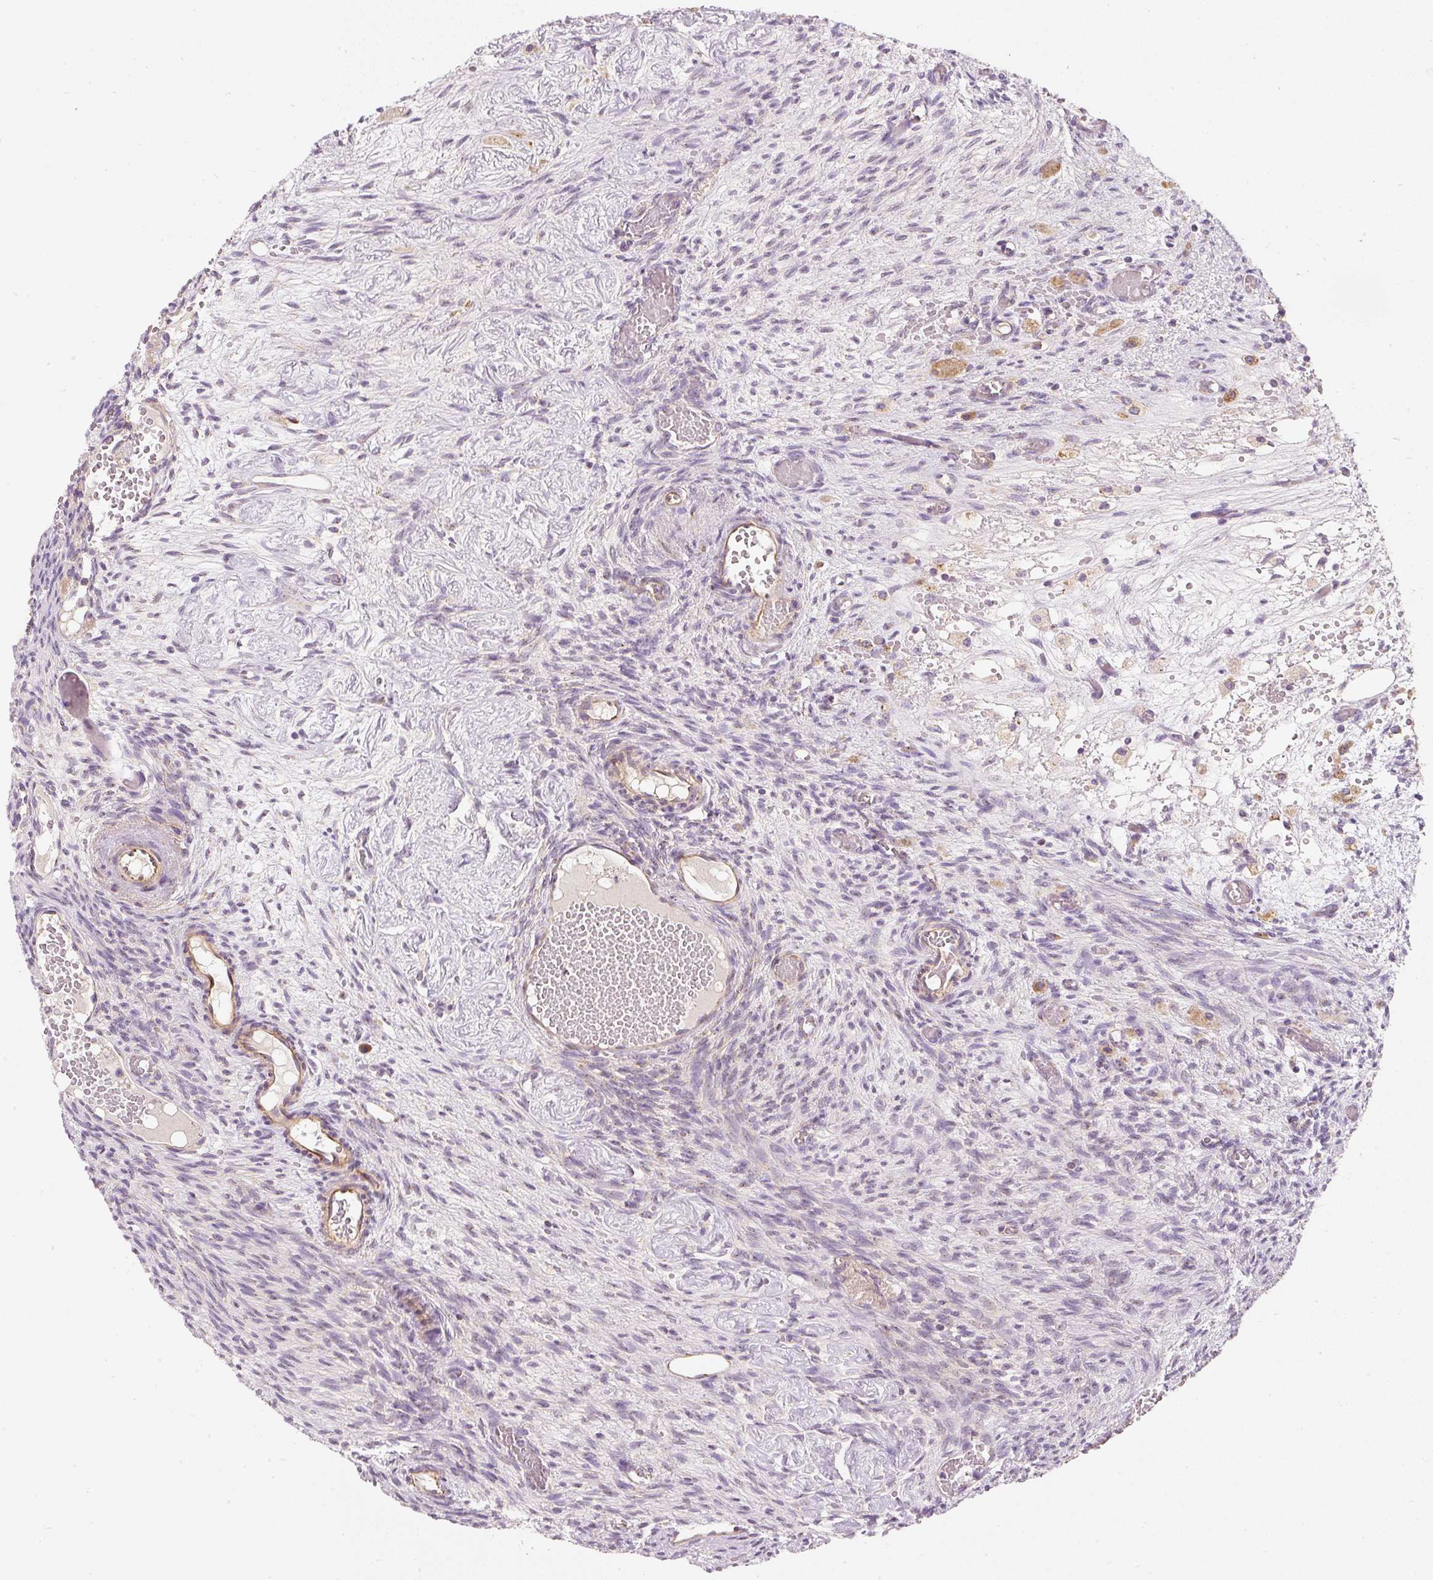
{"staining": {"intensity": "weak", "quantity": ">75%", "location": "cytoplasmic/membranous"}, "tissue": "ovary", "cell_type": "Follicle cells", "image_type": "normal", "snomed": [{"axis": "morphology", "description": "Normal tissue, NOS"}, {"axis": "topography", "description": "Ovary"}], "caption": "Protein staining demonstrates weak cytoplasmic/membranous positivity in approximately >75% of follicle cells in normal ovary. (Brightfield microscopy of DAB IHC at high magnification).", "gene": "RNF167", "patient": {"sex": "female", "age": 67}}